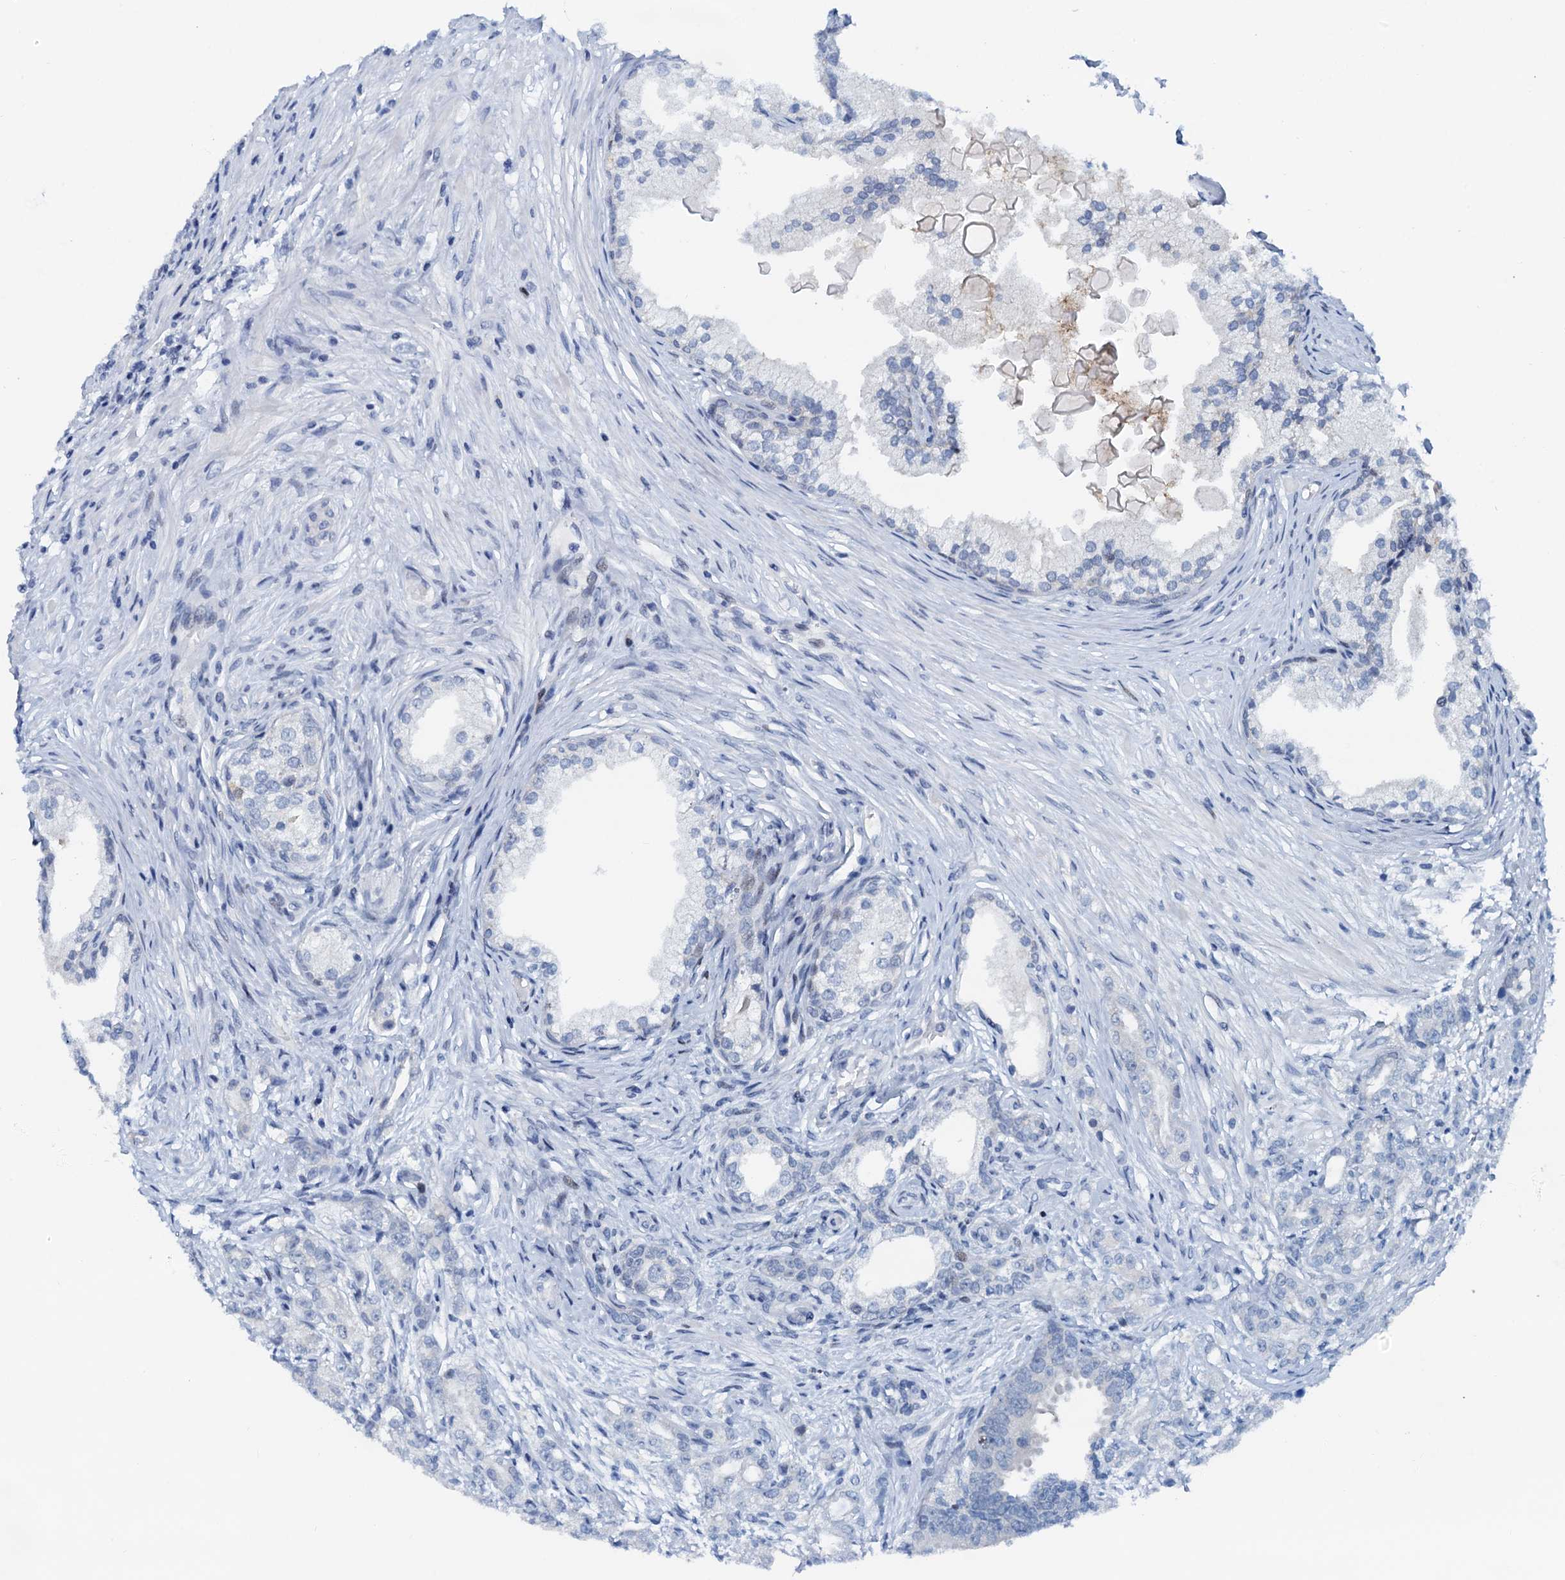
{"staining": {"intensity": "negative", "quantity": "none", "location": "none"}, "tissue": "prostate cancer", "cell_type": "Tumor cells", "image_type": "cancer", "snomed": [{"axis": "morphology", "description": "Adenocarcinoma, High grade"}, {"axis": "topography", "description": "Prostate"}], "caption": "DAB (3,3'-diaminobenzidine) immunohistochemical staining of human prostate cancer (adenocarcinoma (high-grade)) exhibits no significant positivity in tumor cells.", "gene": "PTGES3", "patient": {"sex": "male", "age": 69}}